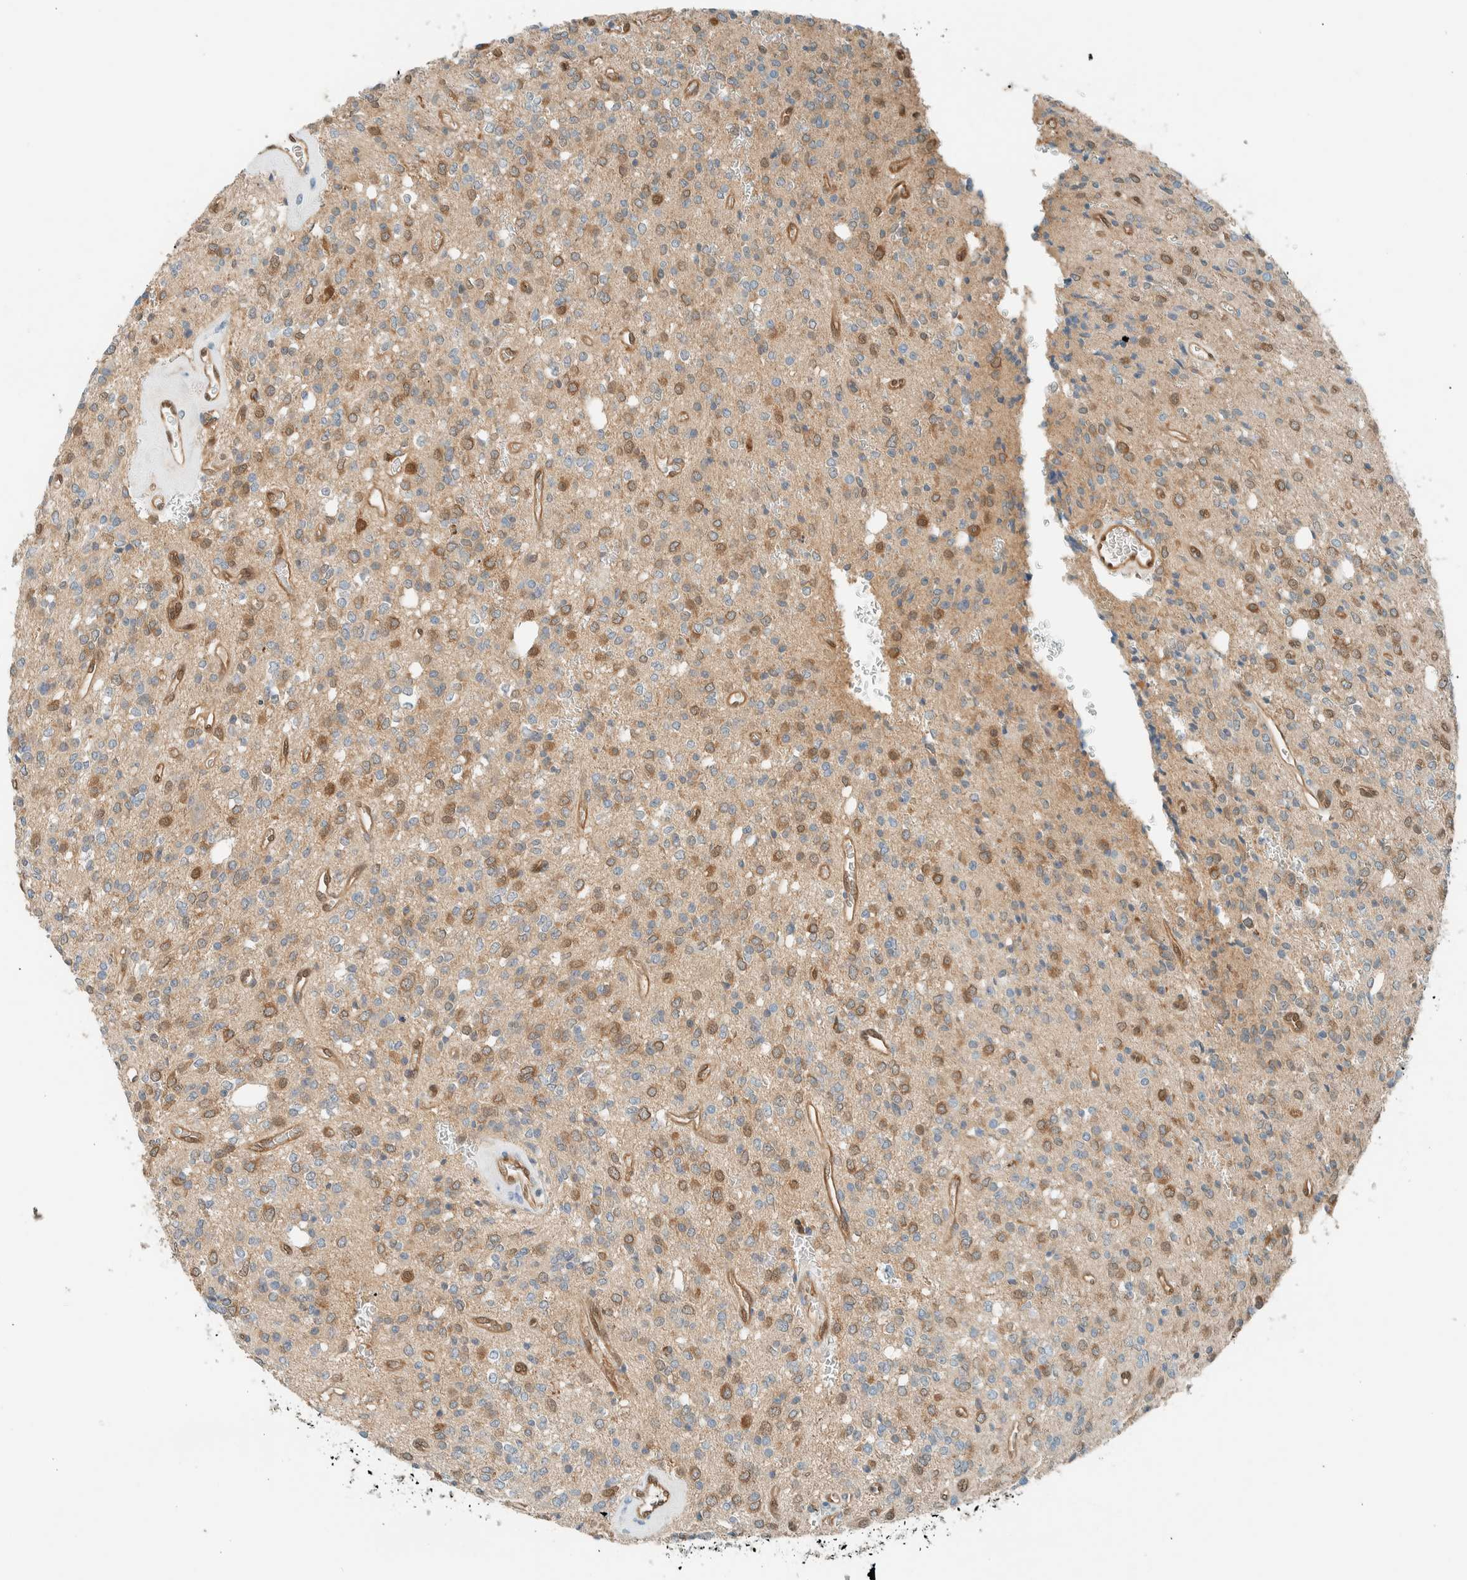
{"staining": {"intensity": "moderate", "quantity": "25%-75%", "location": "cytoplasmic/membranous,nuclear"}, "tissue": "glioma", "cell_type": "Tumor cells", "image_type": "cancer", "snomed": [{"axis": "morphology", "description": "Glioma, malignant, High grade"}, {"axis": "topography", "description": "Brain"}], "caption": "Malignant glioma (high-grade) stained with immunohistochemistry (IHC) shows moderate cytoplasmic/membranous and nuclear staining in approximately 25%-75% of tumor cells.", "gene": "NXN", "patient": {"sex": "male", "age": 34}}